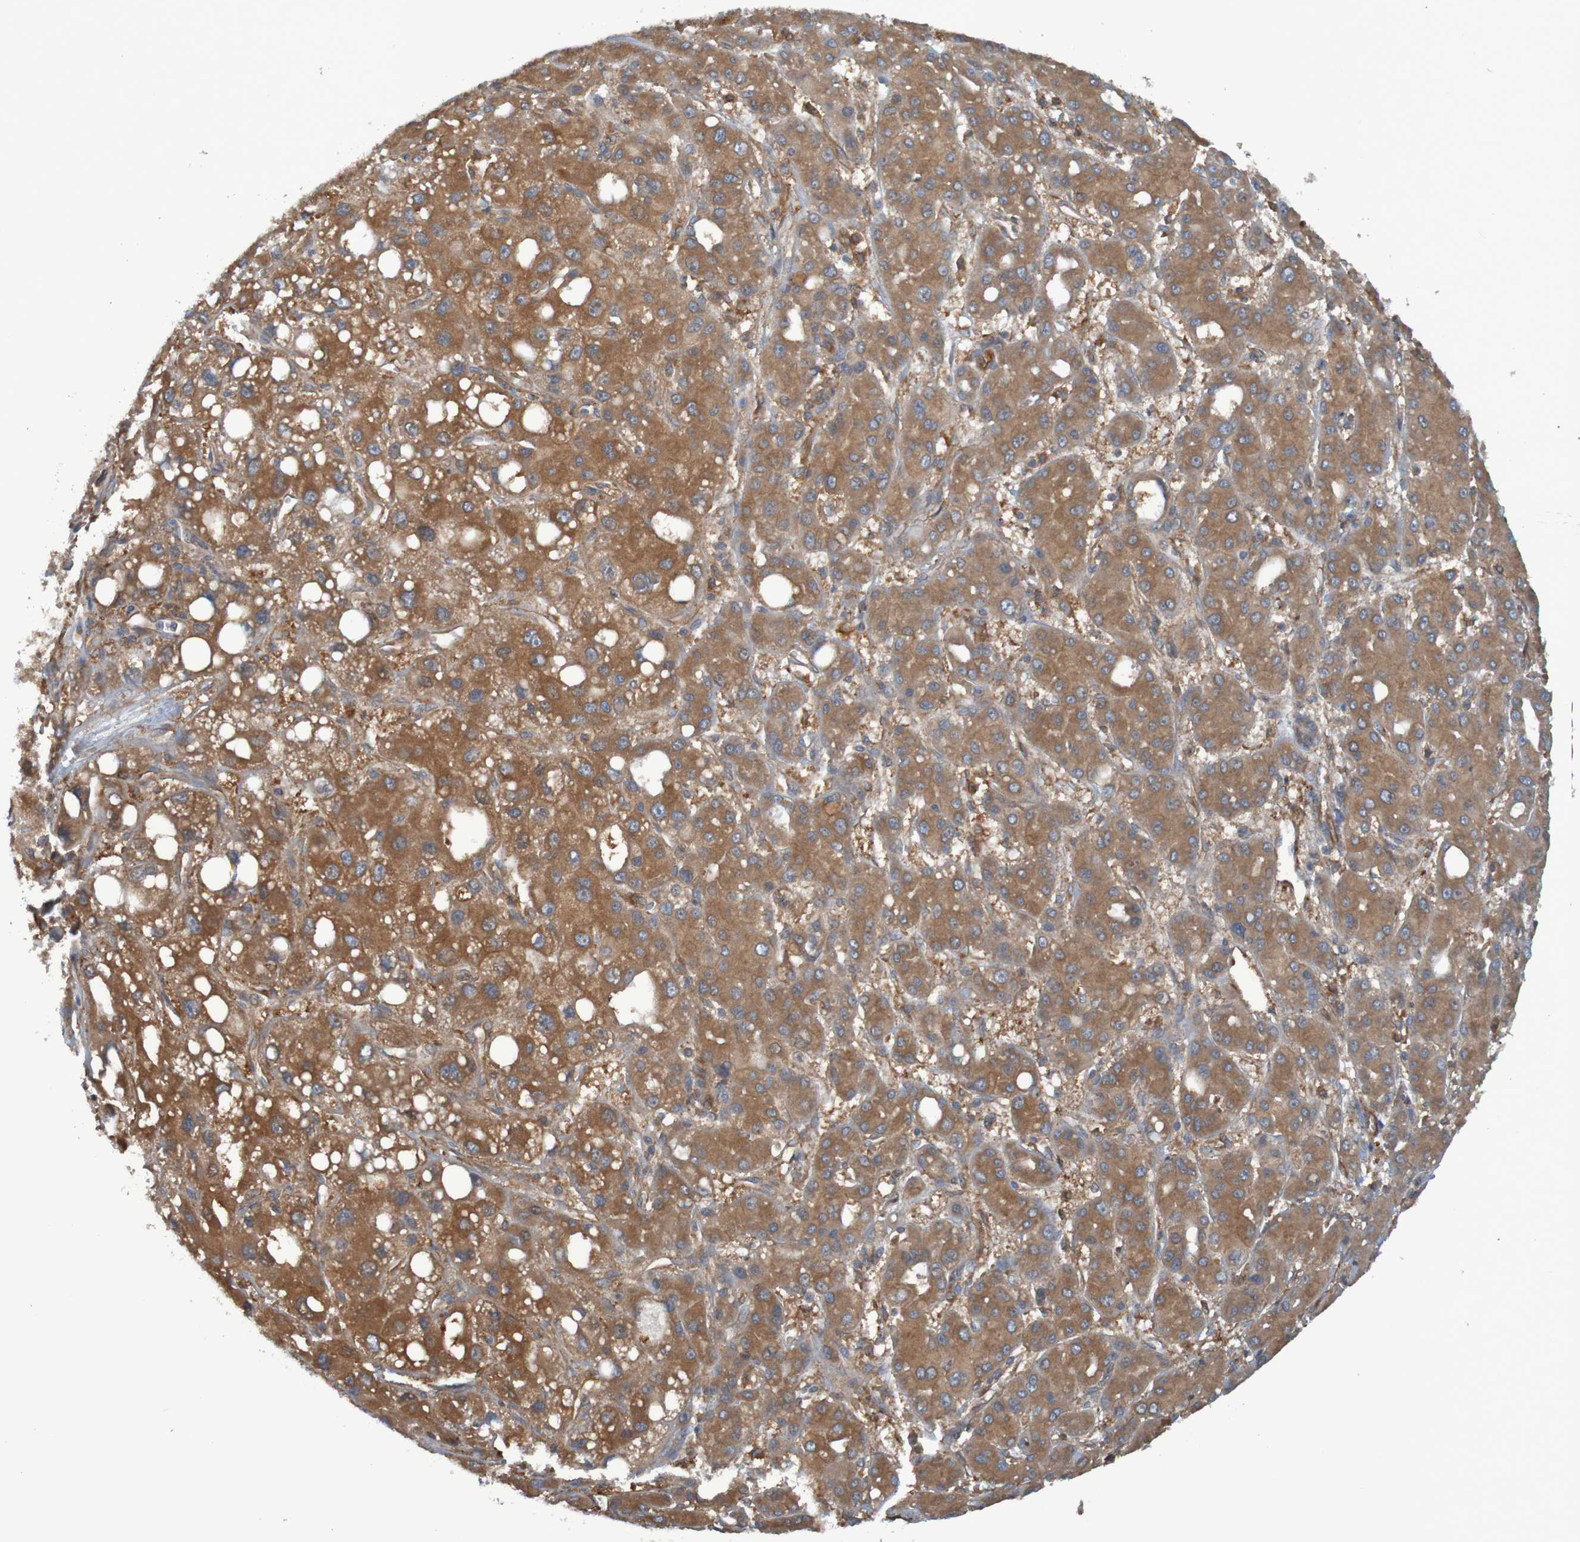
{"staining": {"intensity": "moderate", "quantity": ">75%", "location": "cytoplasmic/membranous"}, "tissue": "liver cancer", "cell_type": "Tumor cells", "image_type": "cancer", "snomed": [{"axis": "morphology", "description": "Carcinoma, Hepatocellular, NOS"}, {"axis": "topography", "description": "Liver"}], "caption": "This photomicrograph shows immunohistochemistry (IHC) staining of human liver cancer, with medium moderate cytoplasmic/membranous expression in about >75% of tumor cells.", "gene": "DNAJC4", "patient": {"sex": "male", "age": 55}}